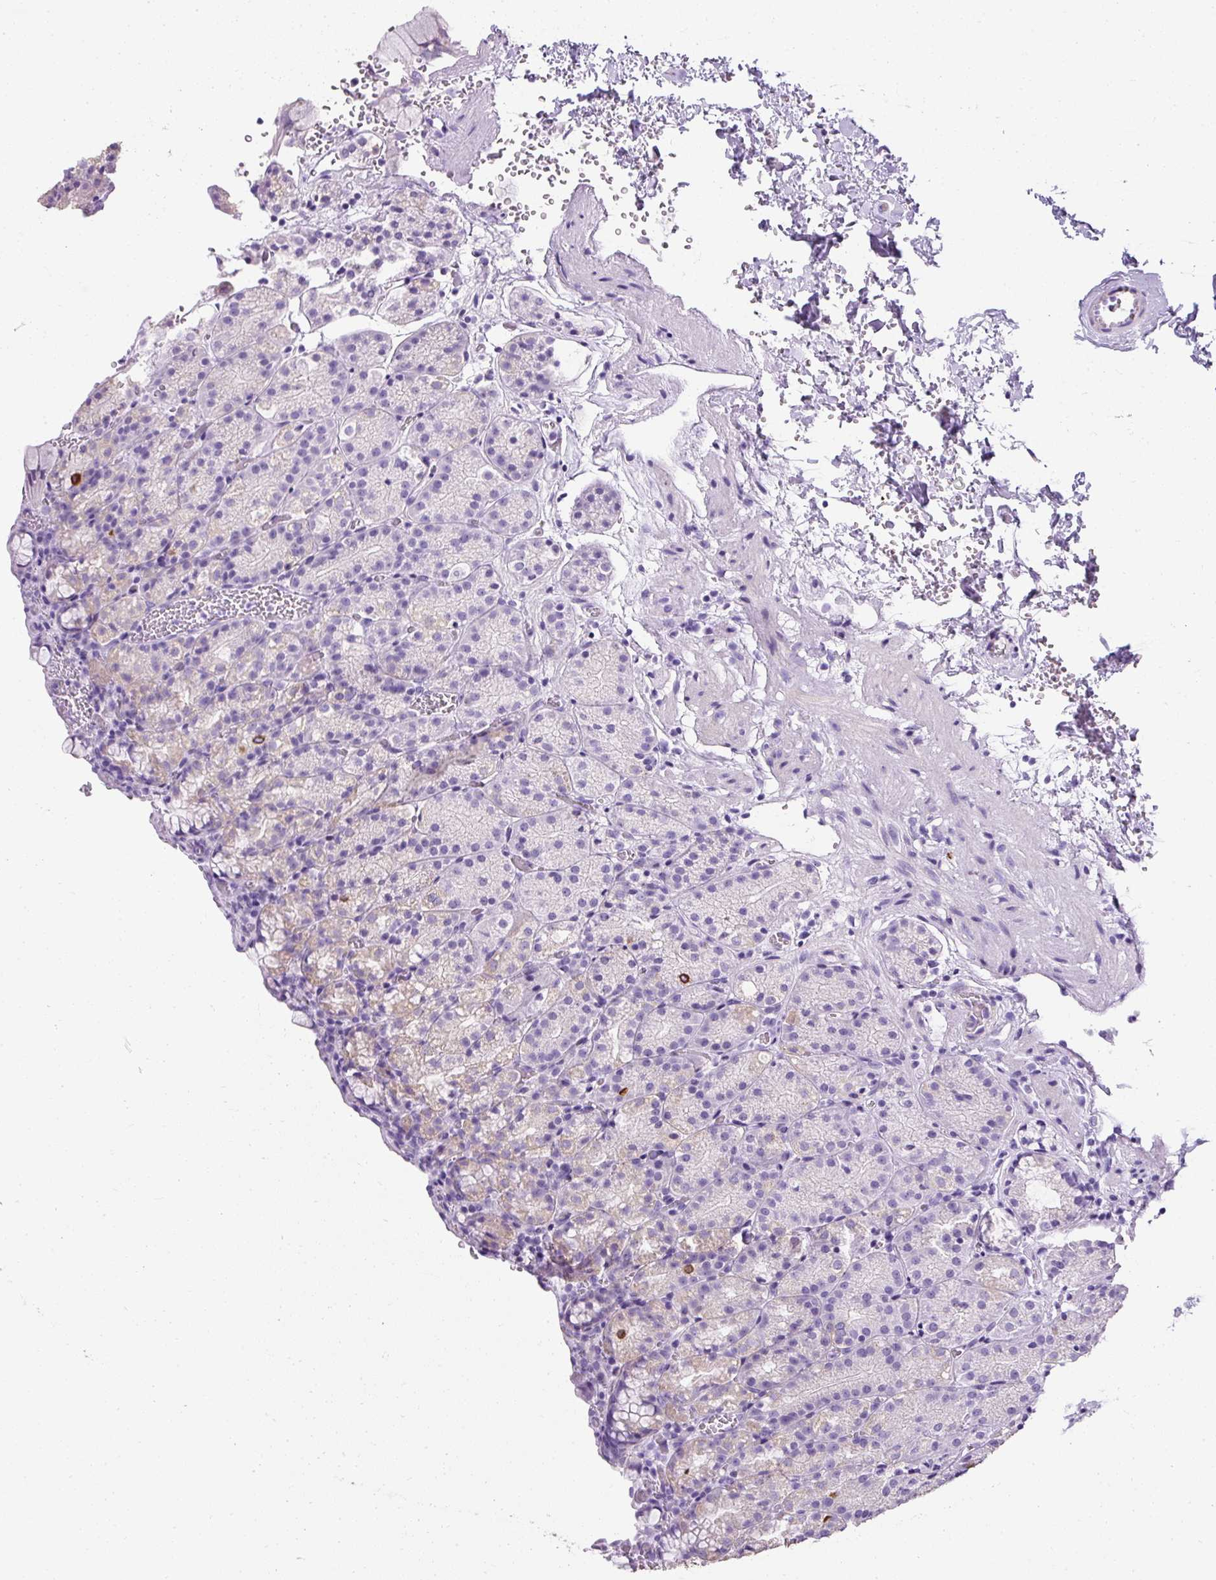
{"staining": {"intensity": "moderate", "quantity": "25%-75%", "location": "cytoplasmic/membranous"}, "tissue": "stomach", "cell_type": "Glandular cells", "image_type": "normal", "snomed": [{"axis": "morphology", "description": "Normal tissue, NOS"}, {"axis": "topography", "description": "Stomach, upper"}], "caption": "Stomach stained with IHC exhibits moderate cytoplasmic/membranous staining in approximately 25%-75% of glandular cells.", "gene": "C2CD4C", "patient": {"sex": "female", "age": 81}}